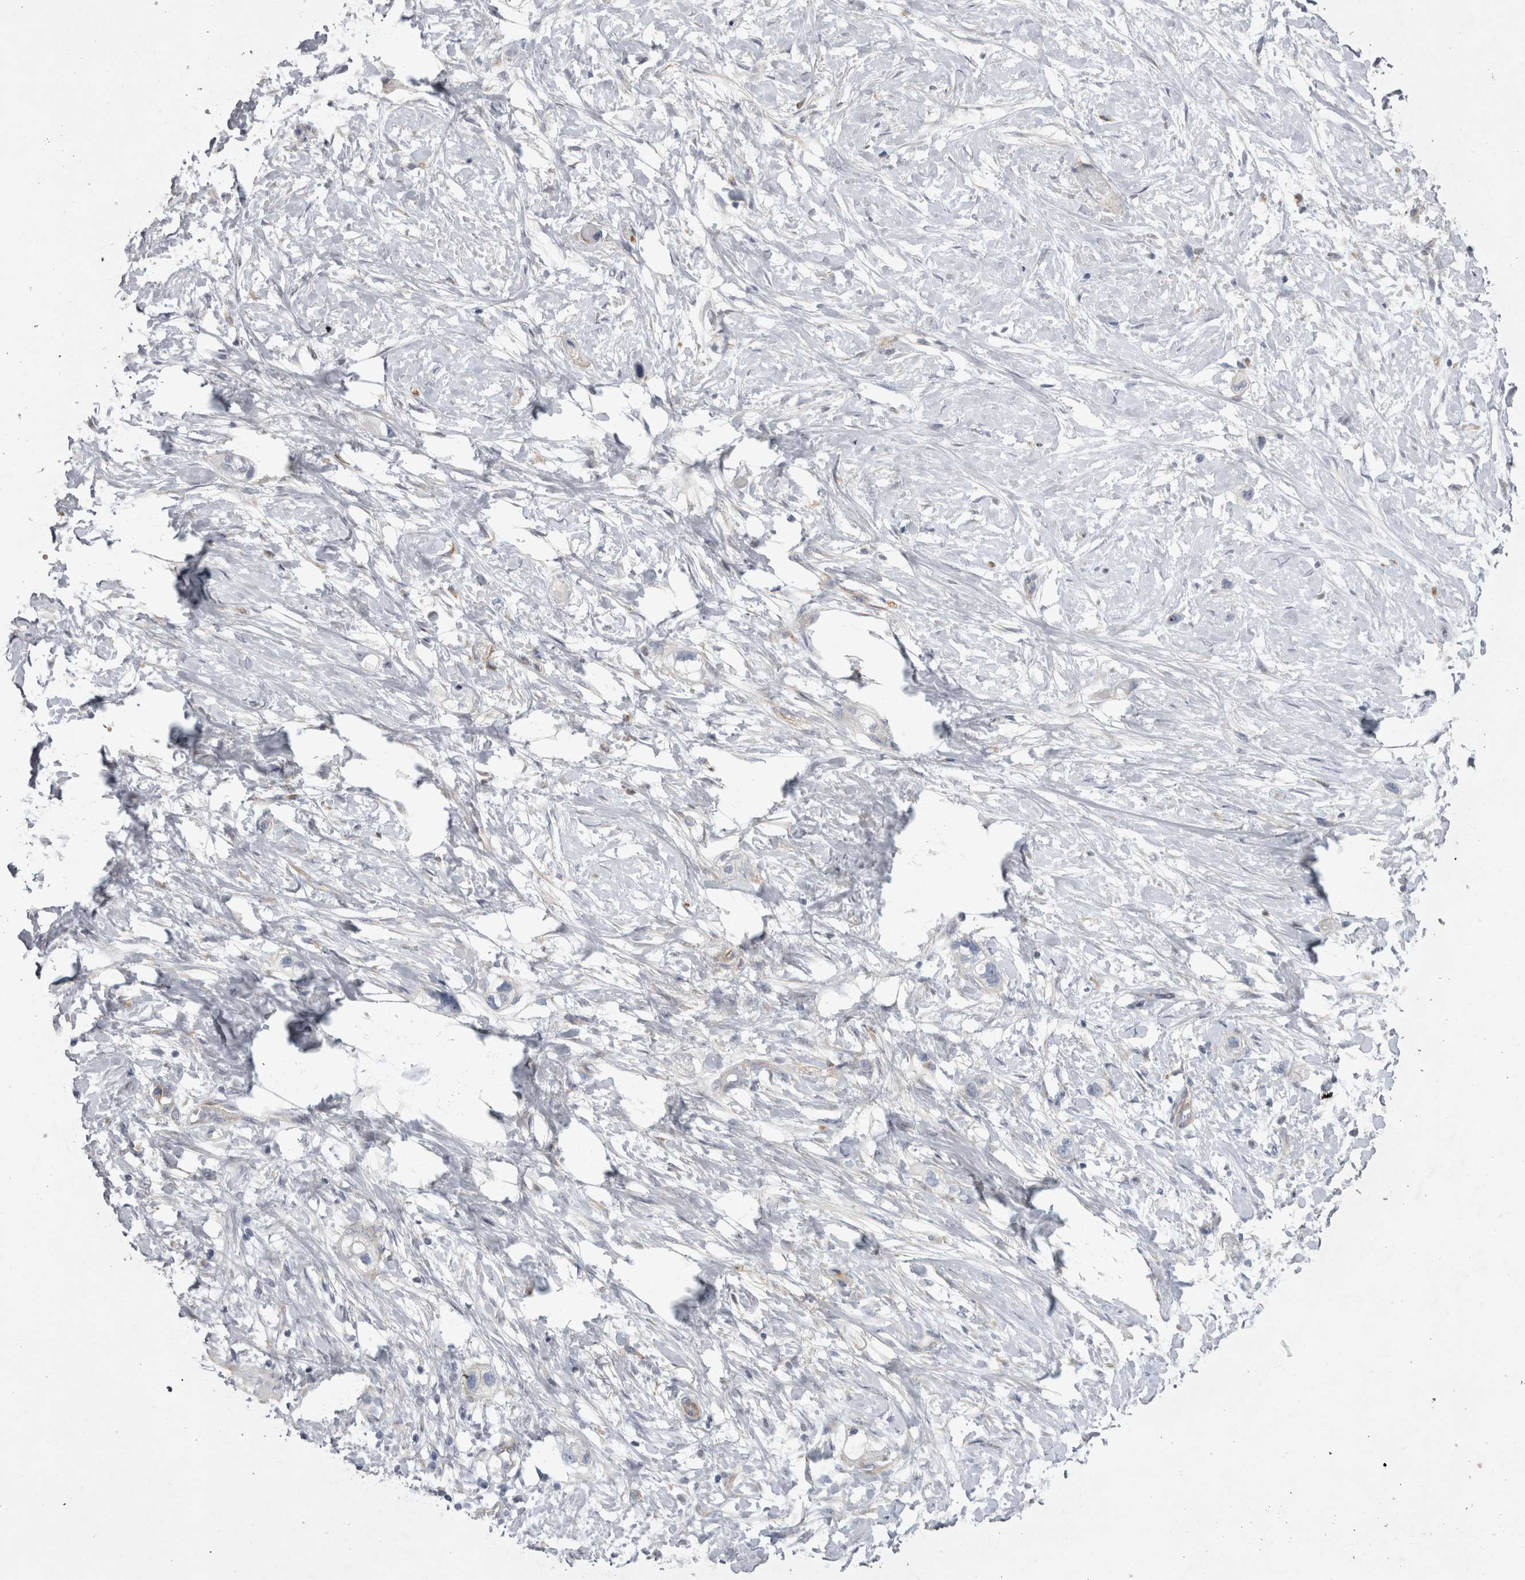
{"staining": {"intensity": "negative", "quantity": "none", "location": "none"}, "tissue": "stomach cancer", "cell_type": "Tumor cells", "image_type": "cancer", "snomed": [{"axis": "morphology", "description": "Adenocarcinoma, NOS"}, {"axis": "topography", "description": "Stomach"}, {"axis": "topography", "description": "Stomach, lower"}], "caption": "Immunohistochemical staining of stomach cancer exhibits no significant positivity in tumor cells.", "gene": "STRADB", "patient": {"sex": "female", "age": 48}}